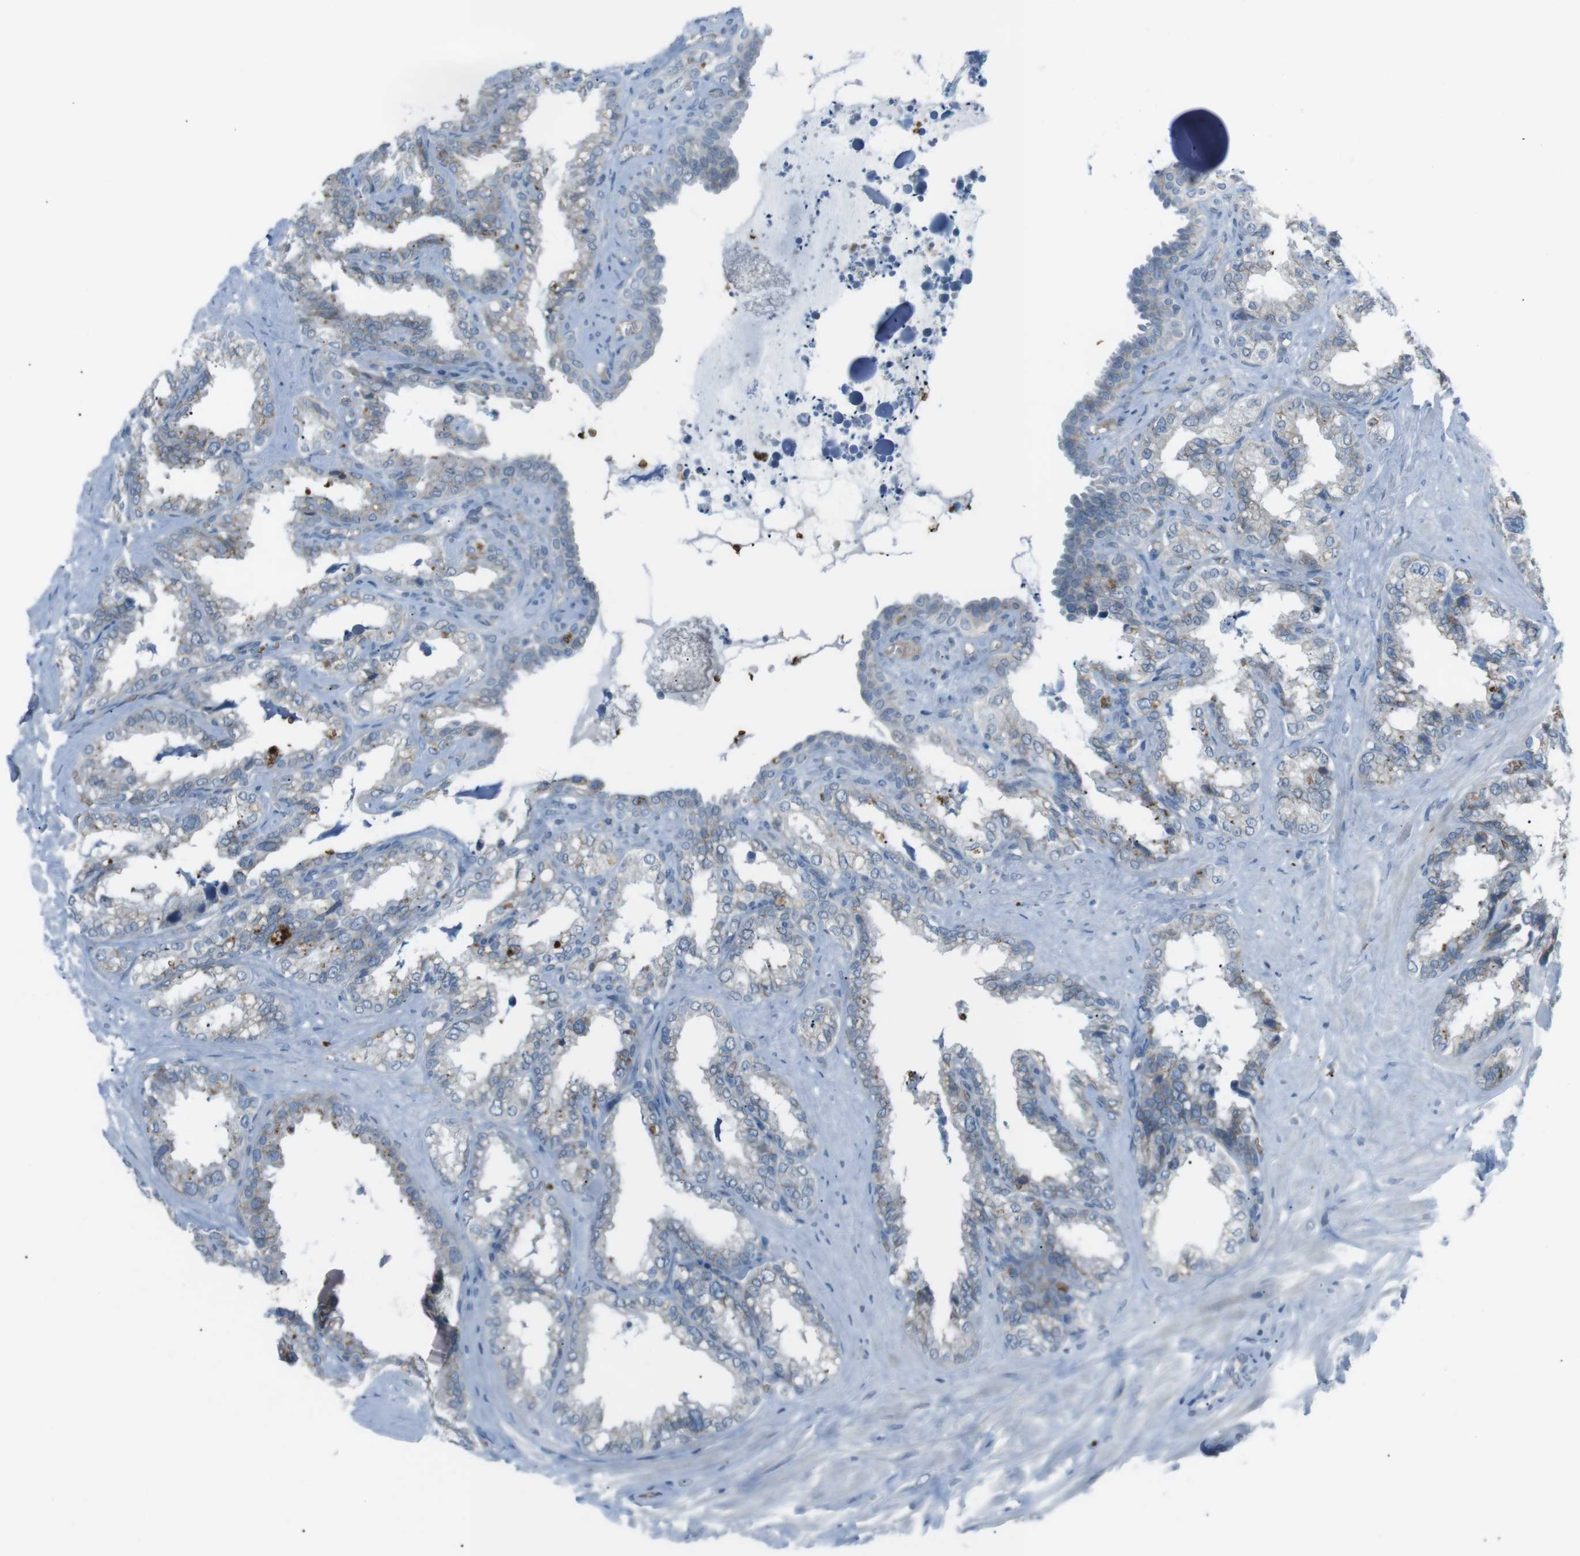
{"staining": {"intensity": "weak", "quantity": "25%-75%", "location": "cytoplasmic/membranous"}, "tissue": "seminal vesicle", "cell_type": "Glandular cells", "image_type": "normal", "snomed": [{"axis": "morphology", "description": "Normal tissue, NOS"}, {"axis": "topography", "description": "Seminal veicle"}], "caption": "A low amount of weak cytoplasmic/membranous expression is appreciated in approximately 25%-75% of glandular cells in benign seminal vesicle.", "gene": "SPTA1", "patient": {"sex": "male", "age": 64}}